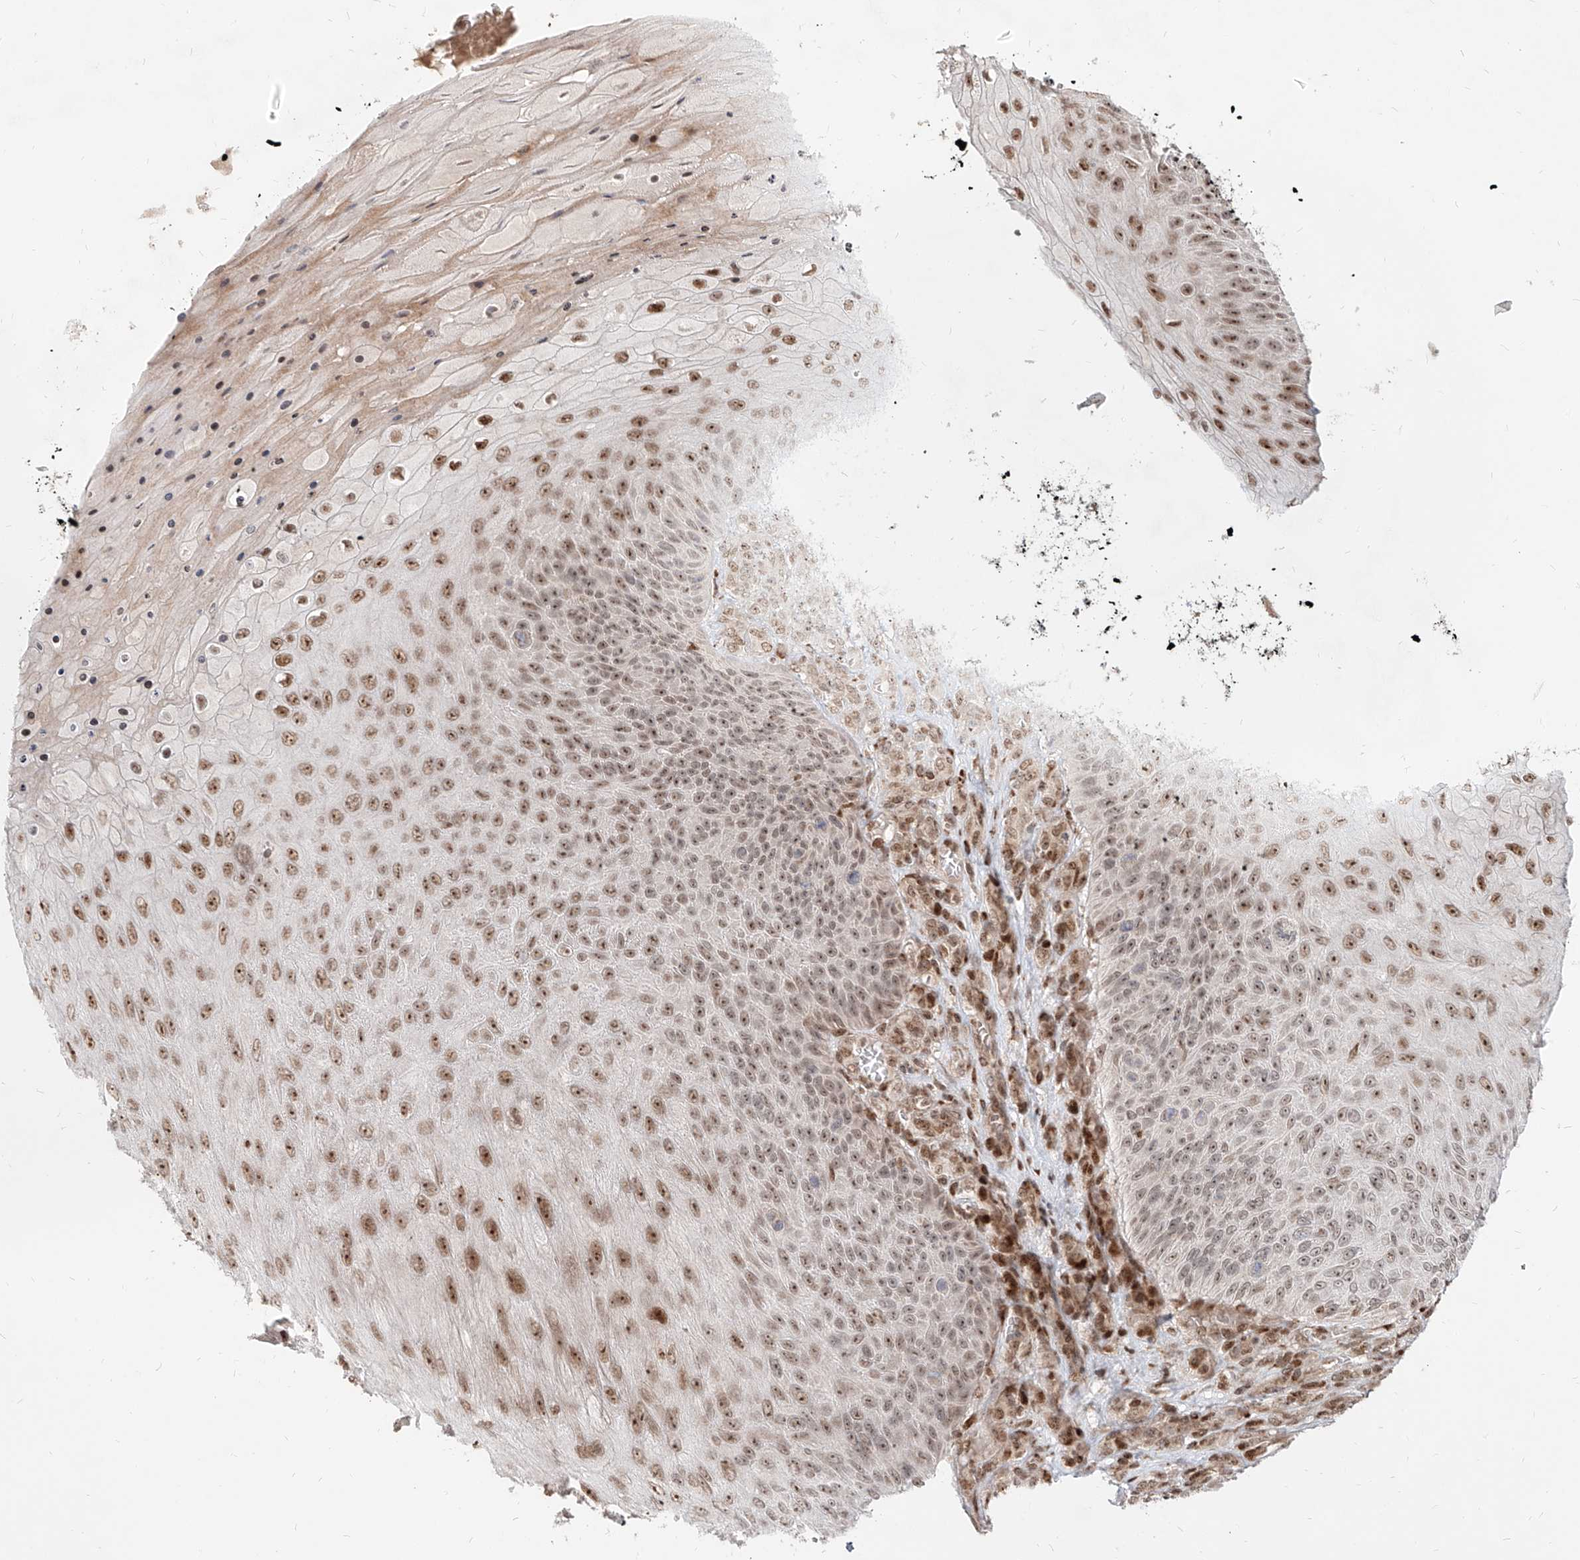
{"staining": {"intensity": "moderate", "quantity": ">75%", "location": "nuclear"}, "tissue": "skin cancer", "cell_type": "Tumor cells", "image_type": "cancer", "snomed": [{"axis": "morphology", "description": "Squamous cell carcinoma, NOS"}, {"axis": "topography", "description": "Skin"}], "caption": "Moderate nuclear expression for a protein is appreciated in approximately >75% of tumor cells of skin cancer (squamous cell carcinoma) using IHC.", "gene": "ZNF710", "patient": {"sex": "female", "age": 88}}